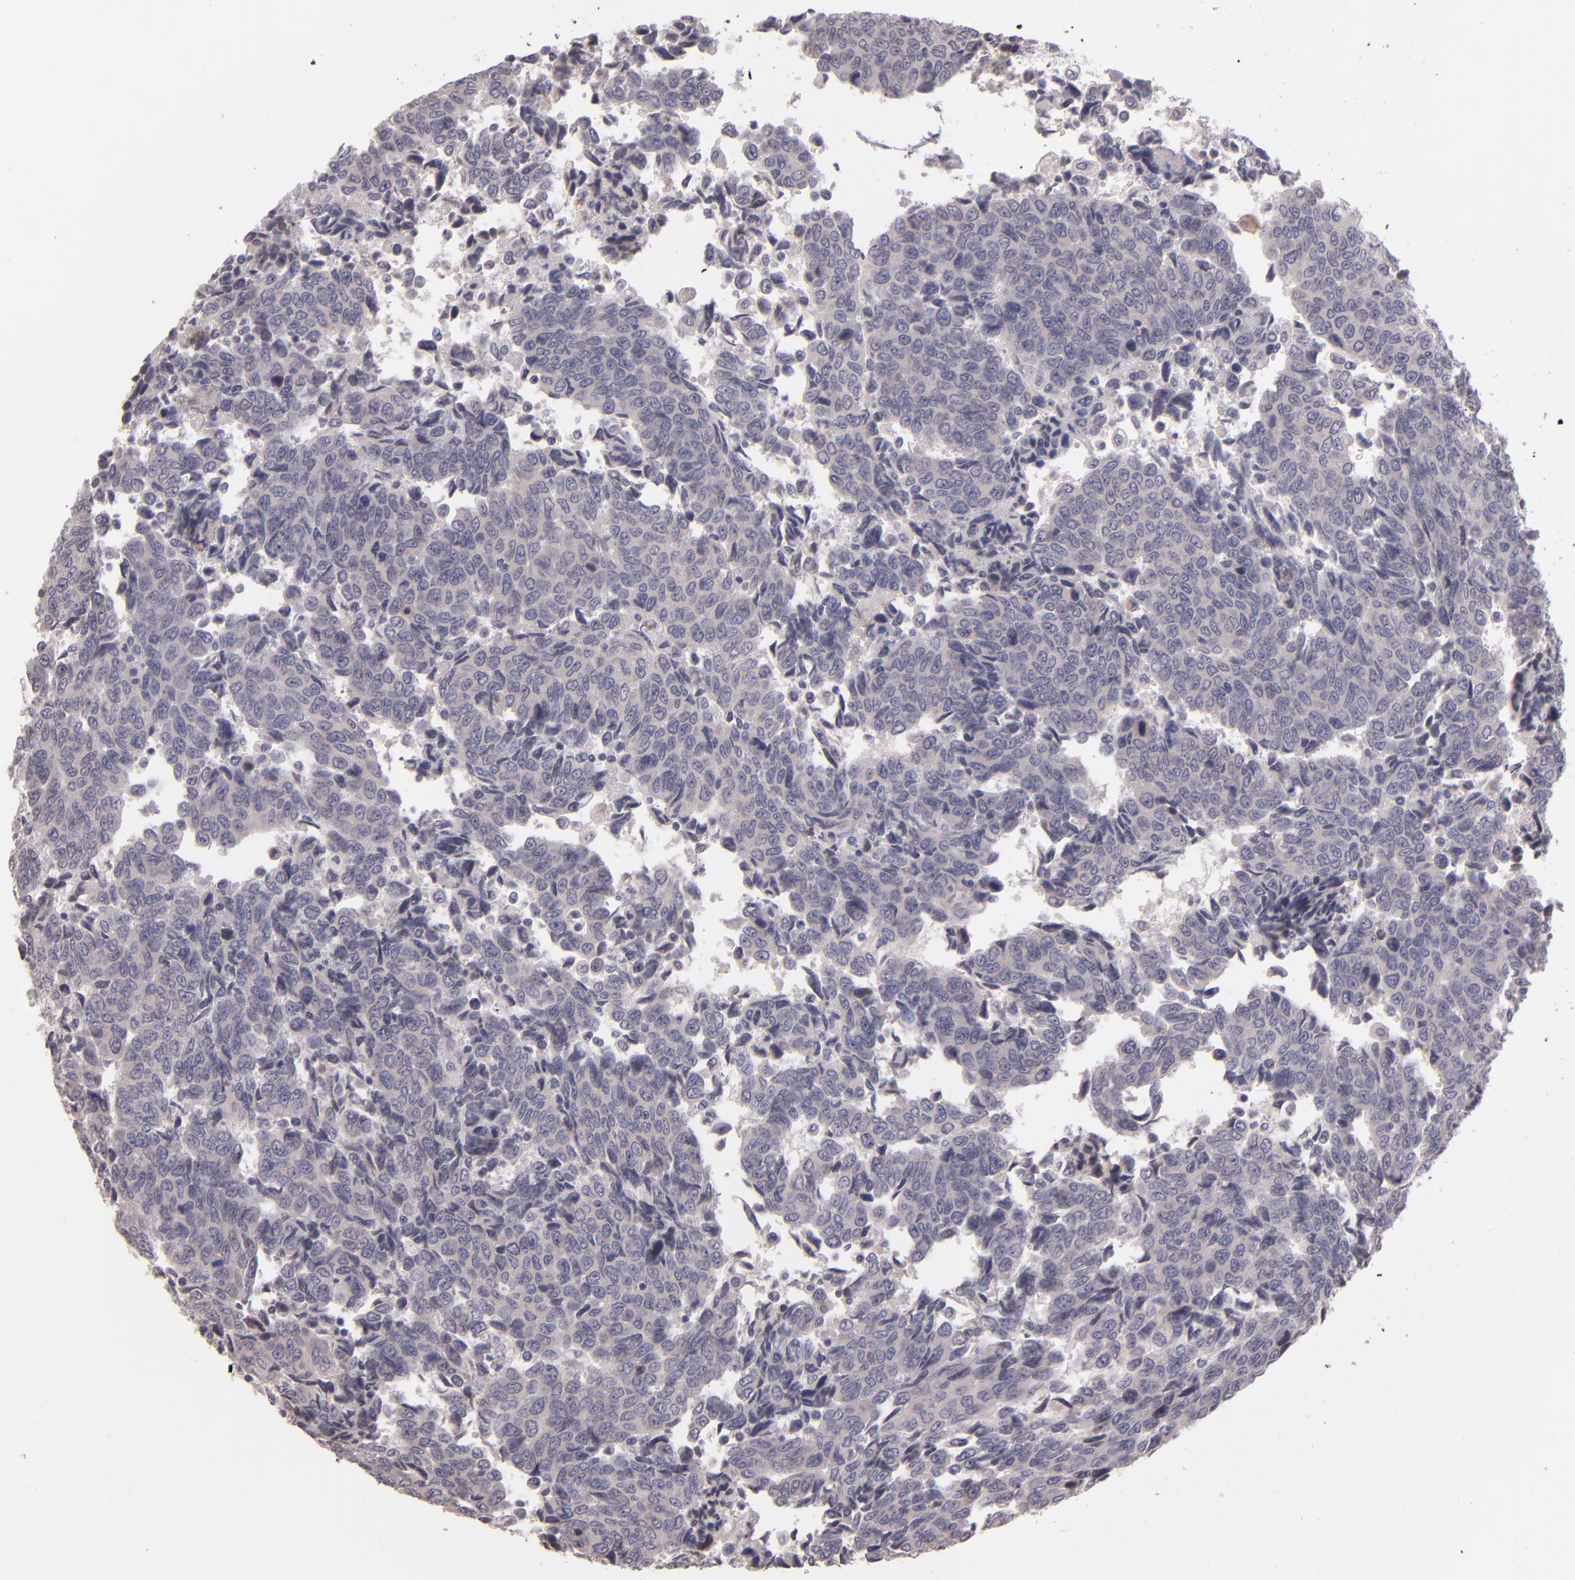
{"staining": {"intensity": "negative", "quantity": "none", "location": "none"}, "tissue": "urothelial cancer", "cell_type": "Tumor cells", "image_type": "cancer", "snomed": [{"axis": "morphology", "description": "Urothelial carcinoma, High grade"}, {"axis": "topography", "description": "Urinary bladder"}], "caption": "A high-resolution image shows immunohistochemistry staining of urothelial cancer, which demonstrates no significant expression in tumor cells.", "gene": "NUP62CL", "patient": {"sex": "male", "age": 86}}